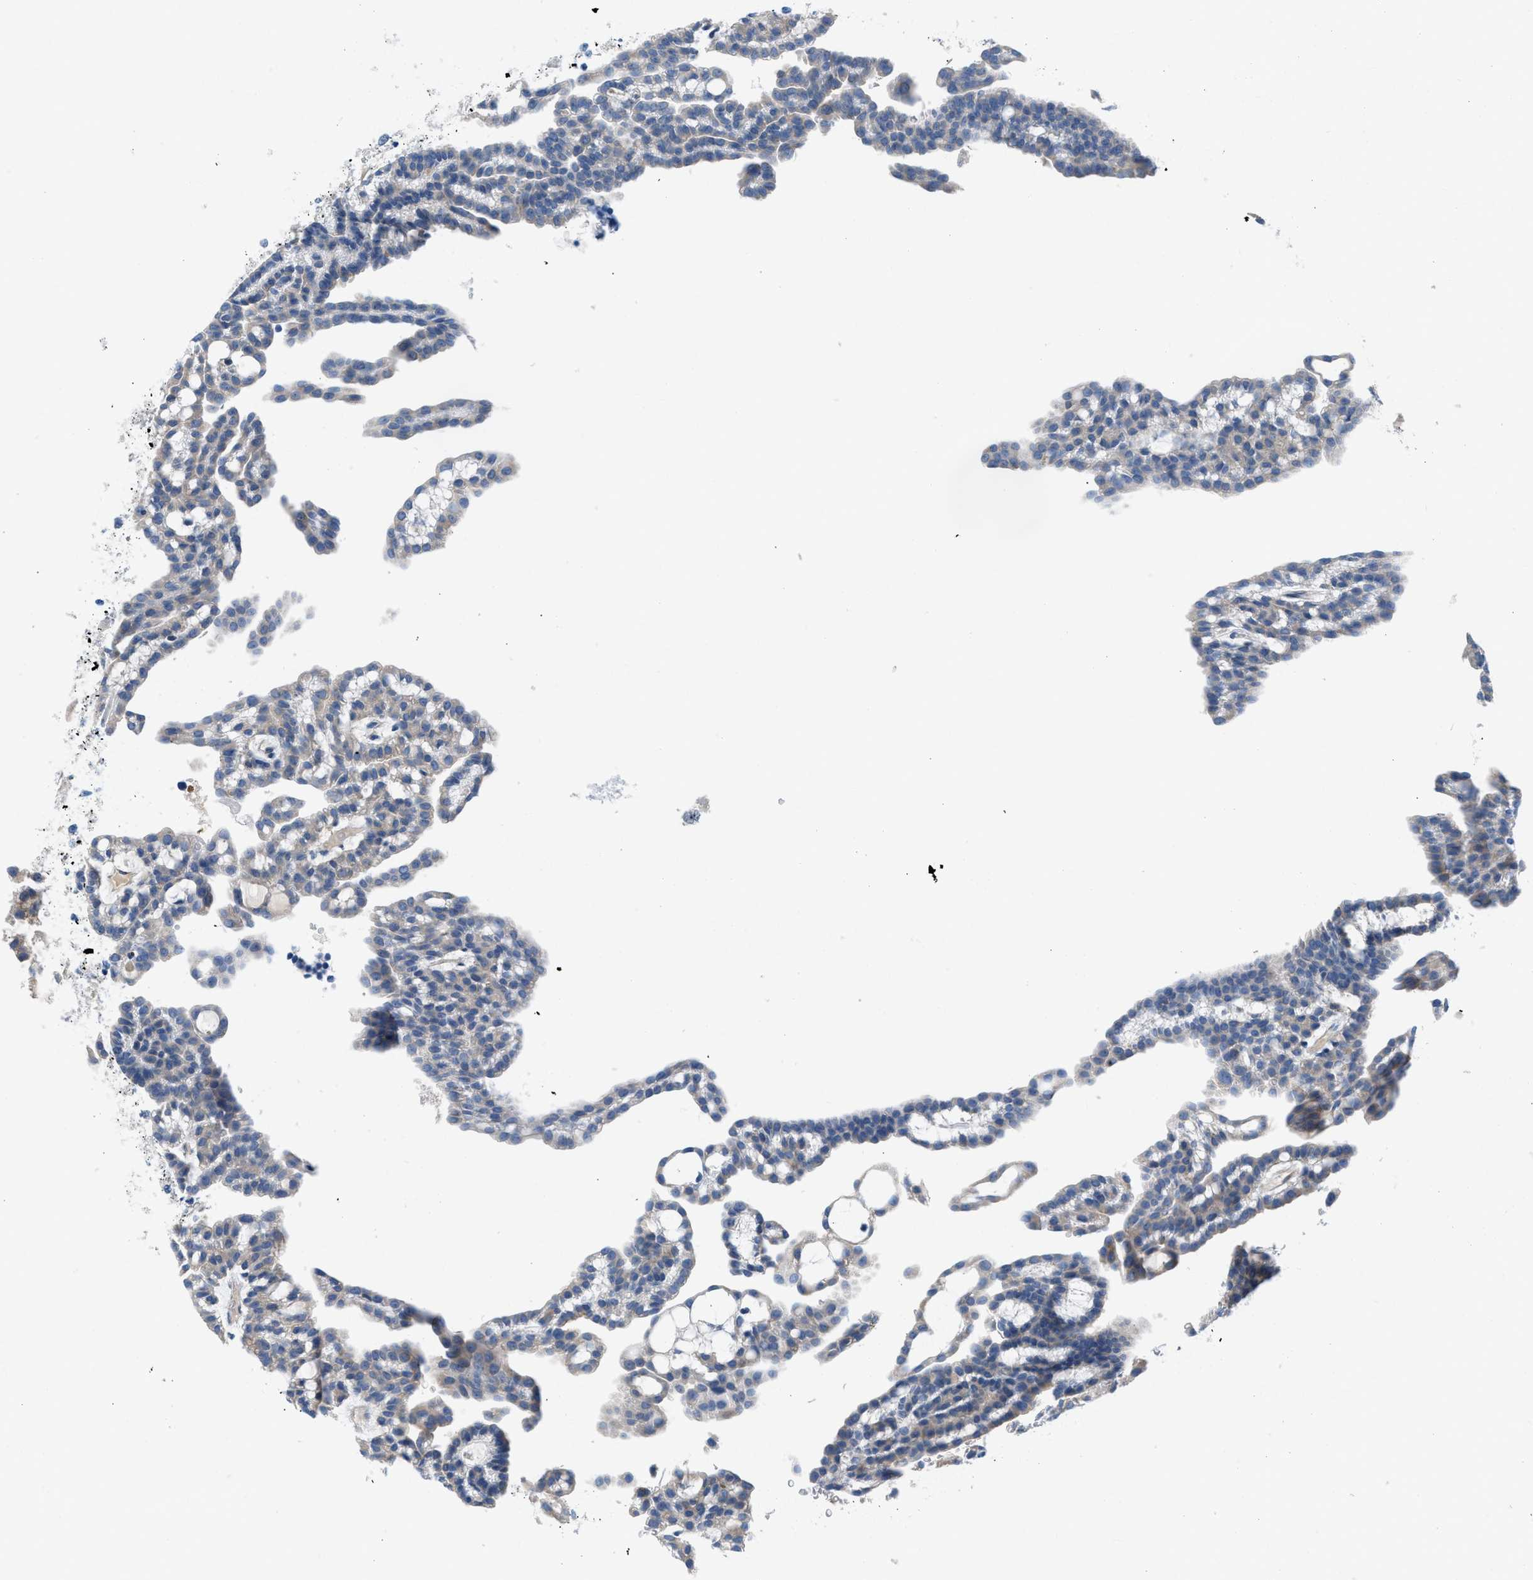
{"staining": {"intensity": "weak", "quantity": ">75%", "location": "cytoplasmic/membranous"}, "tissue": "renal cancer", "cell_type": "Tumor cells", "image_type": "cancer", "snomed": [{"axis": "morphology", "description": "Adenocarcinoma, NOS"}, {"axis": "topography", "description": "Kidney"}], "caption": "Immunohistochemical staining of renal cancer shows low levels of weak cytoplasmic/membranous protein positivity in about >75% of tumor cells.", "gene": "BNC2", "patient": {"sex": "male", "age": 63}}